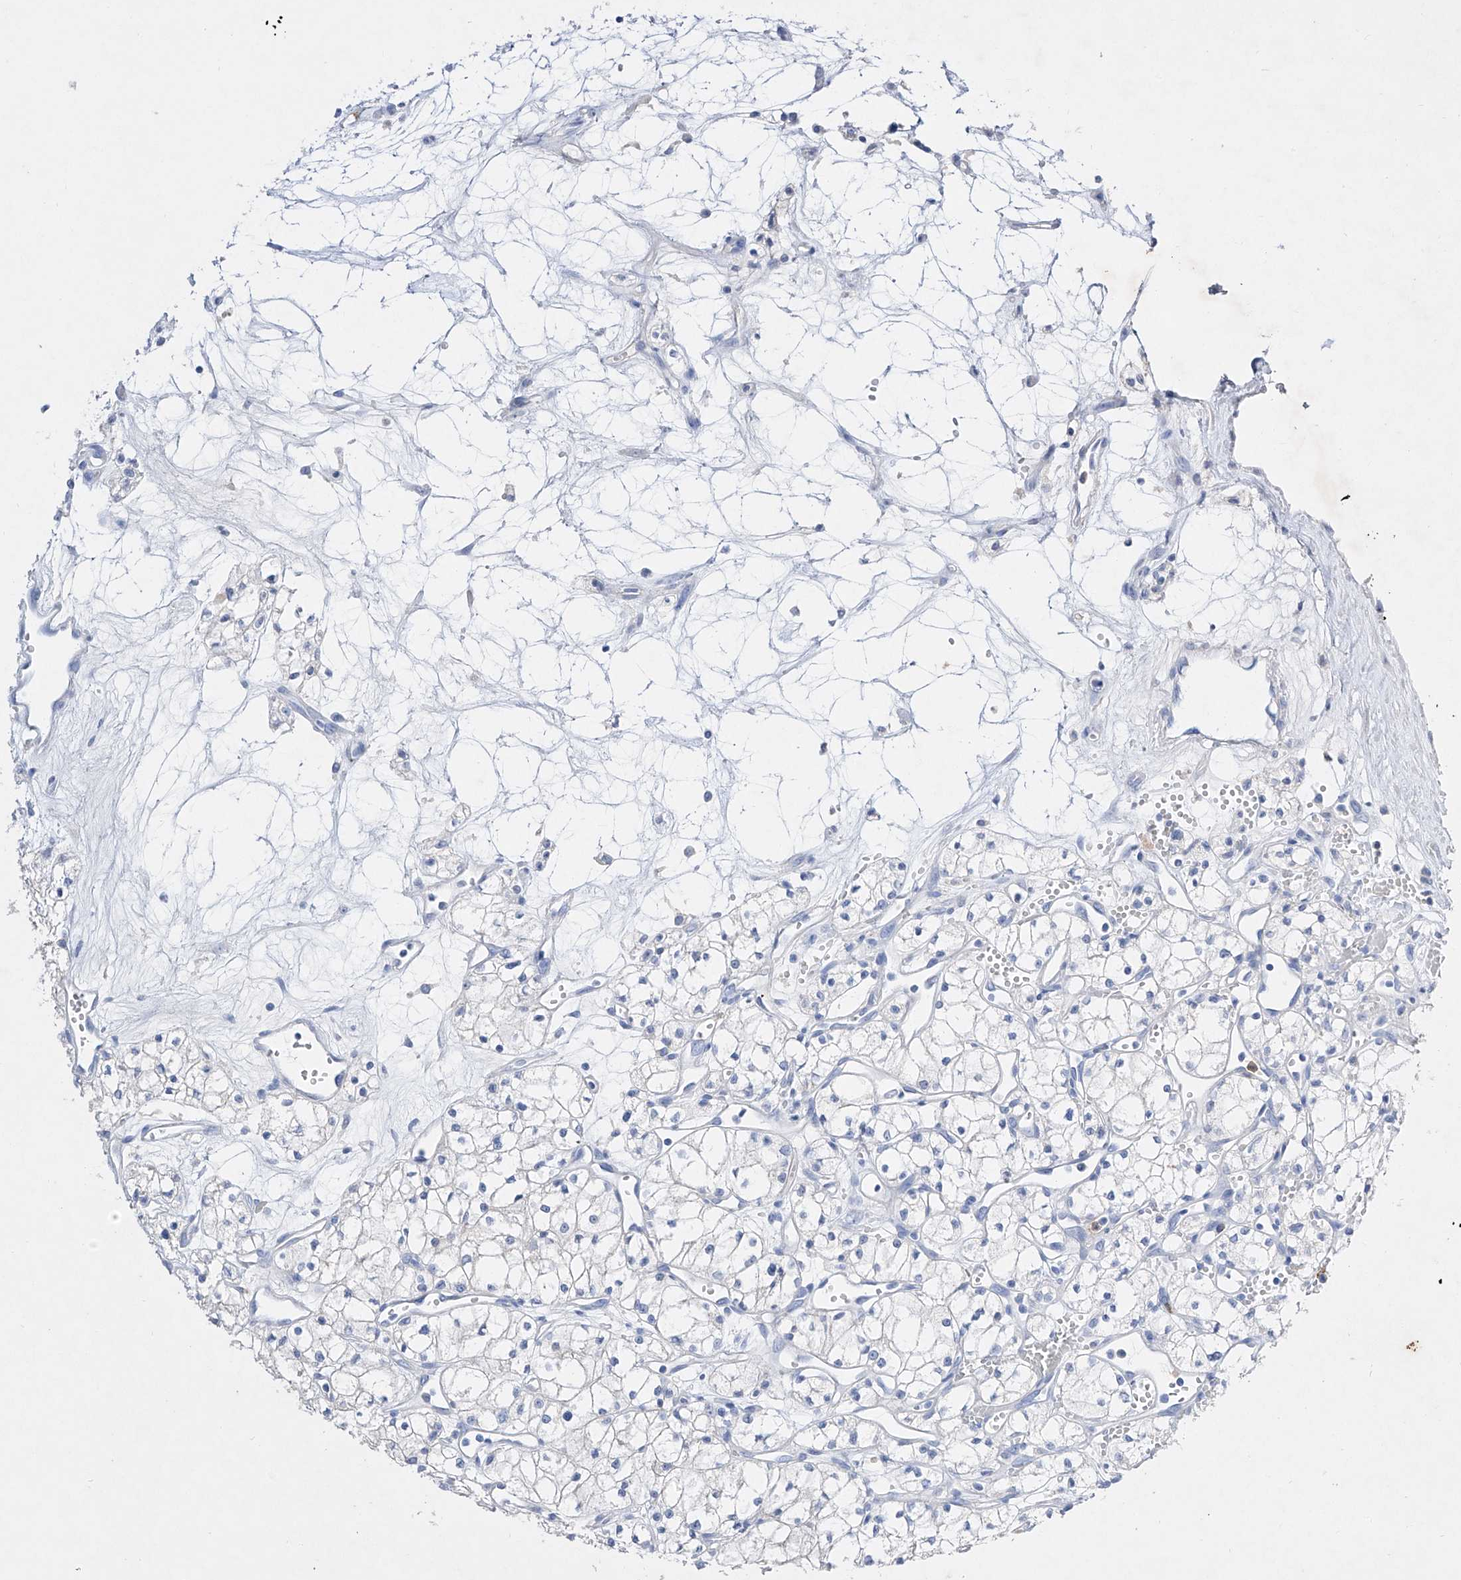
{"staining": {"intensity": "negative", "quantity": "none", "location": "none"}, "tissue": "renal cancer", "cell_type": "Tumor cells", "image_type": "cancer", "snomed": [{"axis": "morphology", "description": "Adenocarcinoma, NOS"}, {"axis": "topography", "description": "Kidney"}], "caption": "Tumor cells are negative for brown protein staining in adenocarcinoma (renal).", "gene": "TM7SF2", "patient": {"sex": "male", "age": 59}}